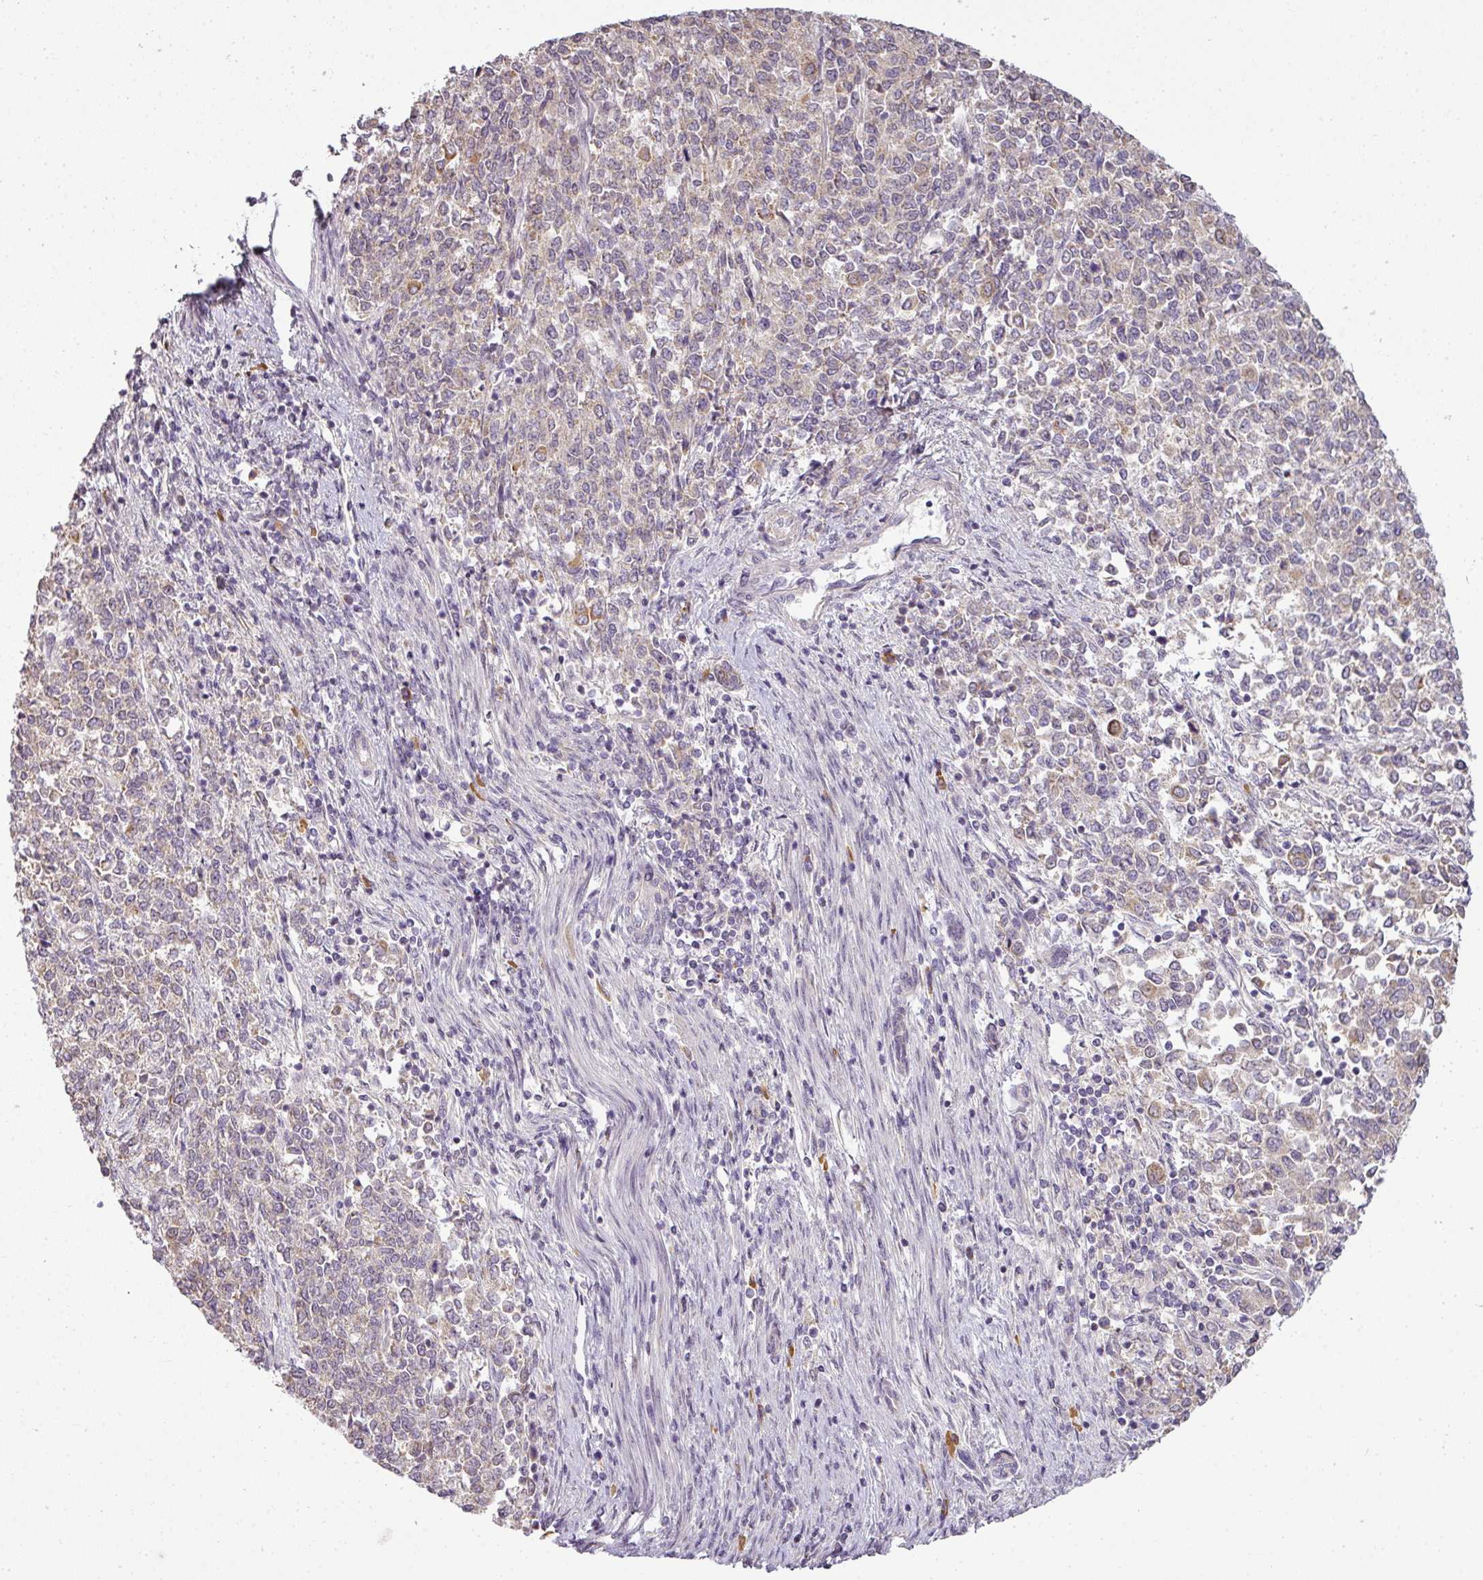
{"staining": {"intensity": "weak", "quantity": "25%-75%", "location": "cytoplasmic/membranous"}, "tissue": "endometrial cancer", "cell_type": "Tumor cells", "image_type": "cancer", "snomed": [{"axis": "morphology", "description": "Adenocarcinoma, NOS"}, {"axis": "topography", "description": "Endometrium"}], "caption": "This image reveals endometrial adenocarcinoma stained with IHC to label a protein in brown. The cytoplasmic/membranous of tumor cells show weak positivity for the protein. Nuclei are counter-stained blue.", "gene": "LY75", "patient": {"sex": "female", "age": 50}}